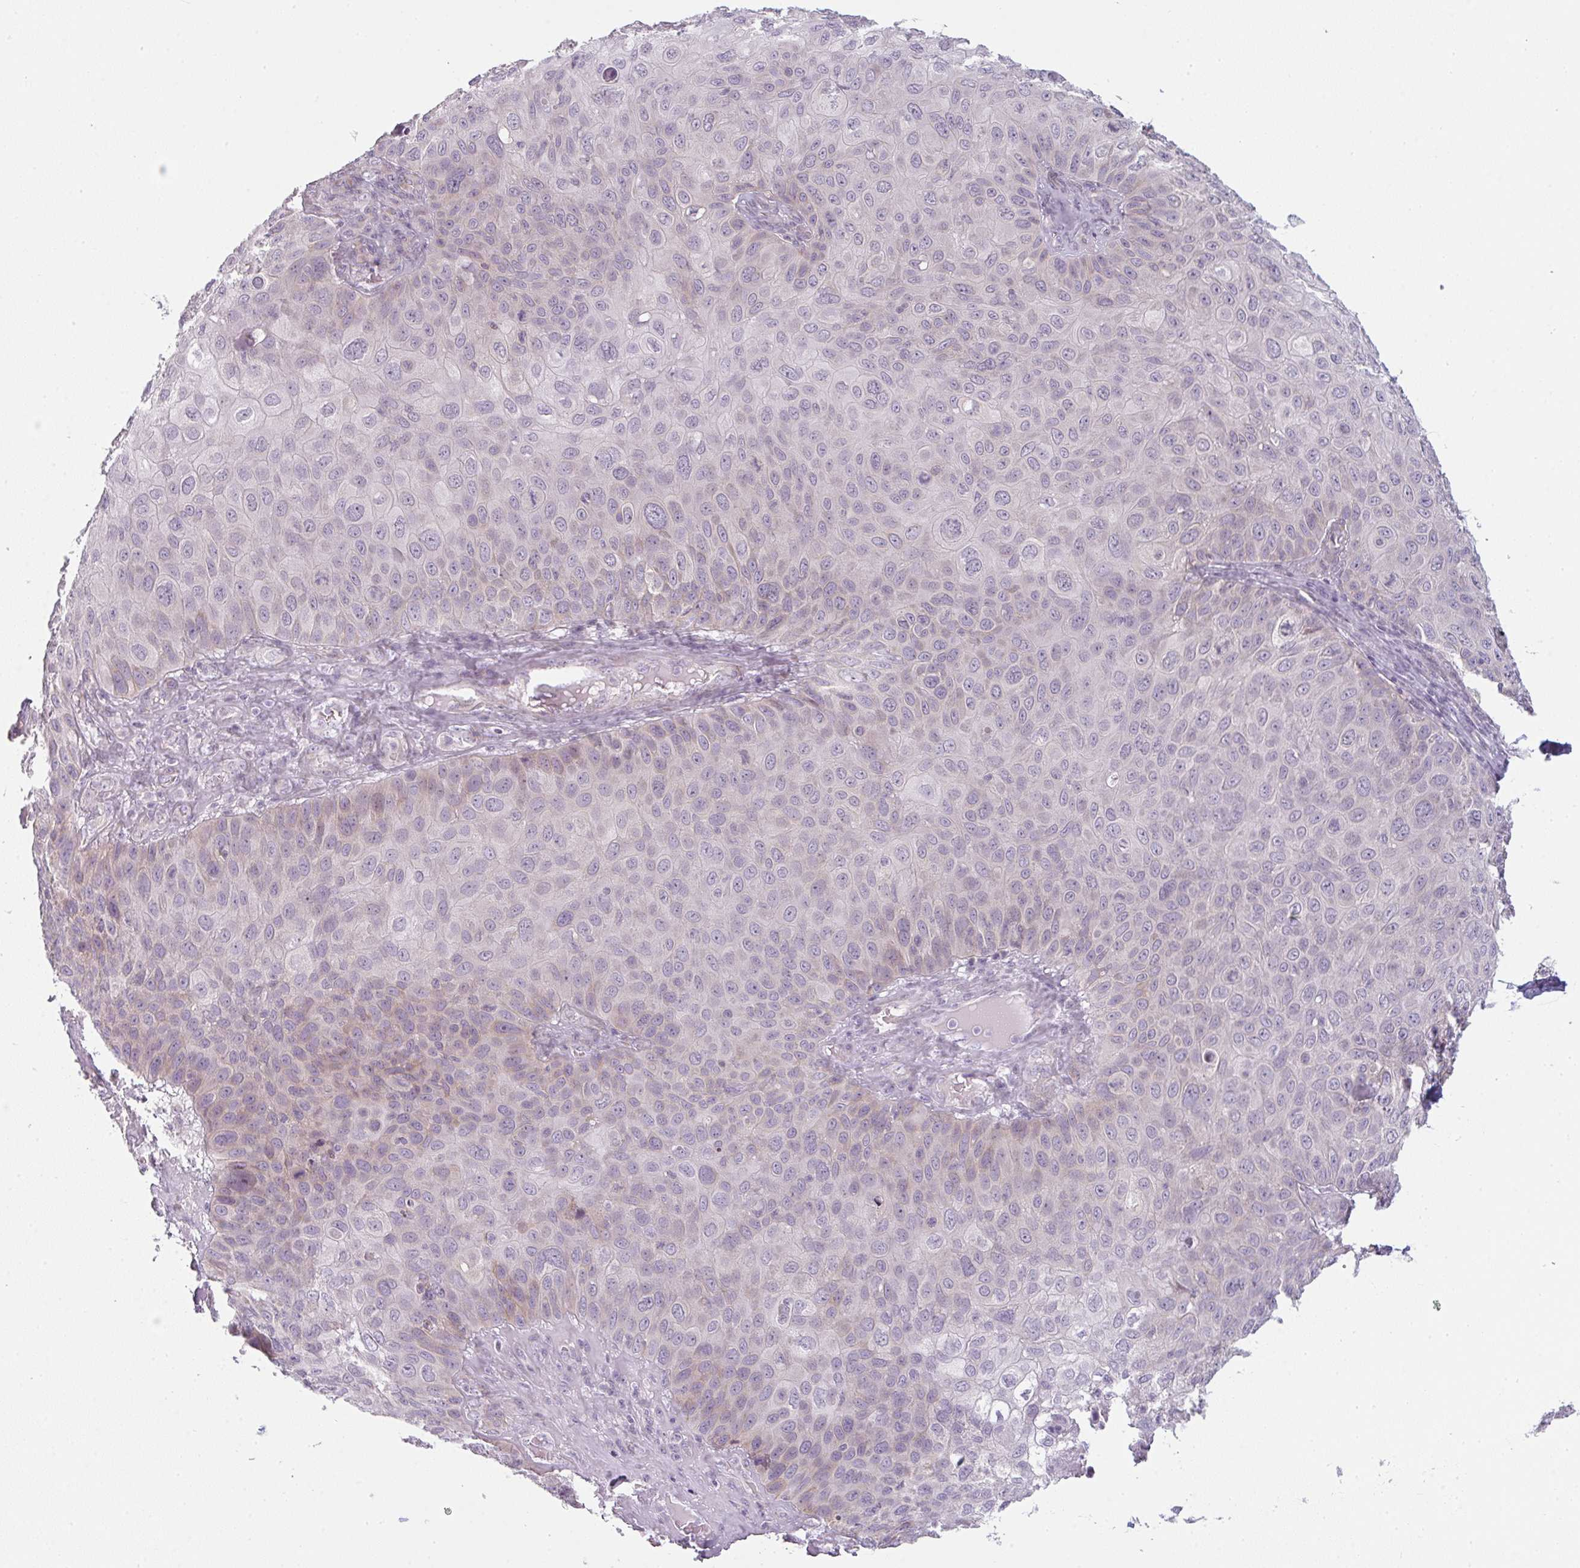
{"staining": {"intensity": "negative", "quantity": "none", "location": "none"}, "tissue": "skin cancer", "cell_type": "Tumor cells", "image_type": "cancer", "snomed": [{"axis": "morphology", "description": "Squamous cell carcinoma, NOS"}, {"axis": "topography", "description": "Skin"}], "caption": "Immunohistochemistry (IHC) image of squamous cell carcinoma (skin) stained for a protein (brown), which displays no expression in tumor cells. Brightfield microscopy of immunohistochemistry stained with DAB (3,3'-diaminobenzidine) (brown) and hematoxylin (blue), captured at high magnification.", "gene": "TMEM237", "patient": {"sex": "male", "age": 87}}